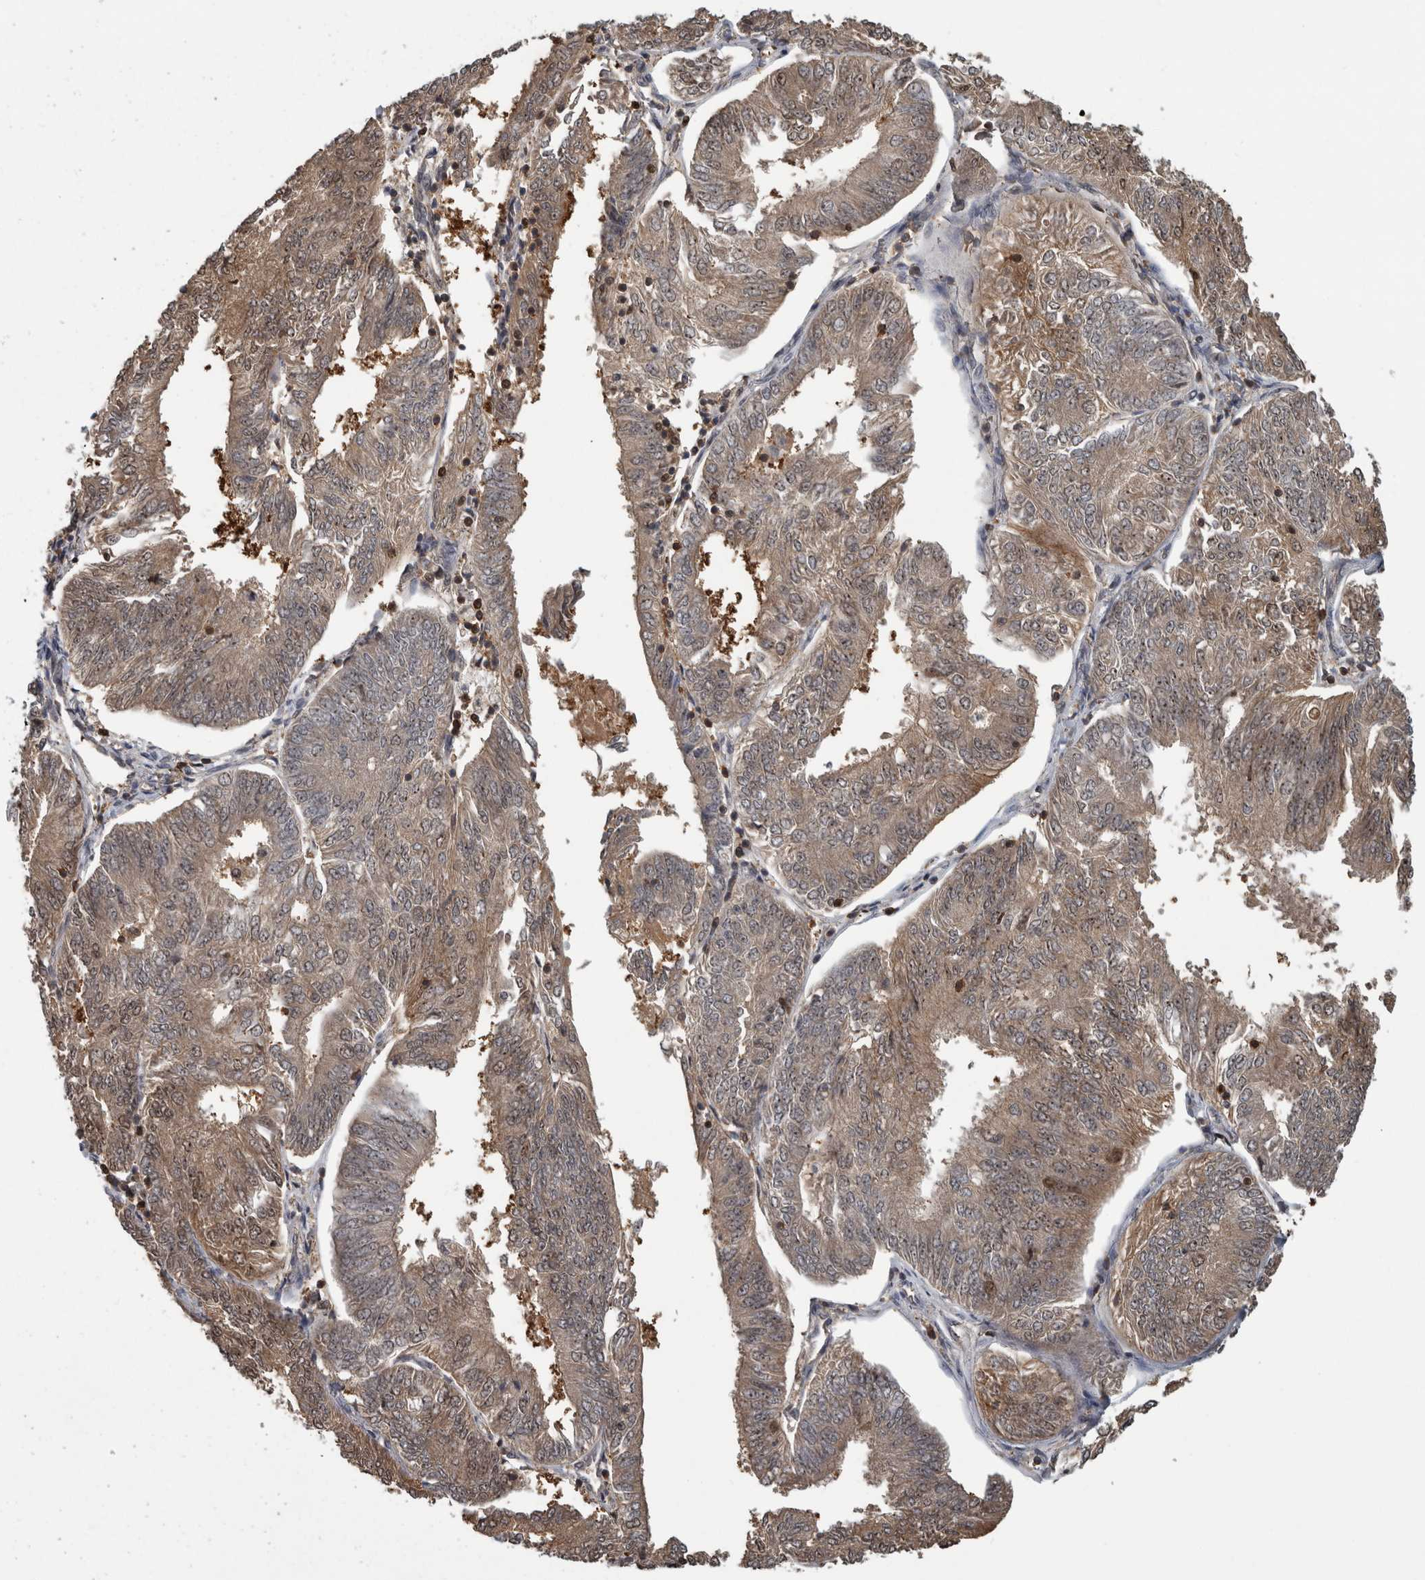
{"staining": {"intensity": "weak", "quantity": ">75%", "location": "cytoplasmic/membranous,nuclear"}, "tissue": "endometrial cancer", "cell_type": "Tumor cells", "image_type": "cancer", "snomed": [{"axis": "morphology", "description": "Adenocarcinoma, NOS"}, {"axis": "topography", "description": "Endometrium"}], "caption": "Protein staining of endometrial cancer (adenocarcinoma) tissue displays weak cytoplasmic/membranous and nuclear positivity in about >75% of tumor cells. The protein is stained brown, and the nuclei are stained in blue (DAB (3,3'-diaminobenzidine) IHC with brightfield microscopy, high magnification).", "gene": "TDRD7", "patient": {"sex": "female", "age": 58}}